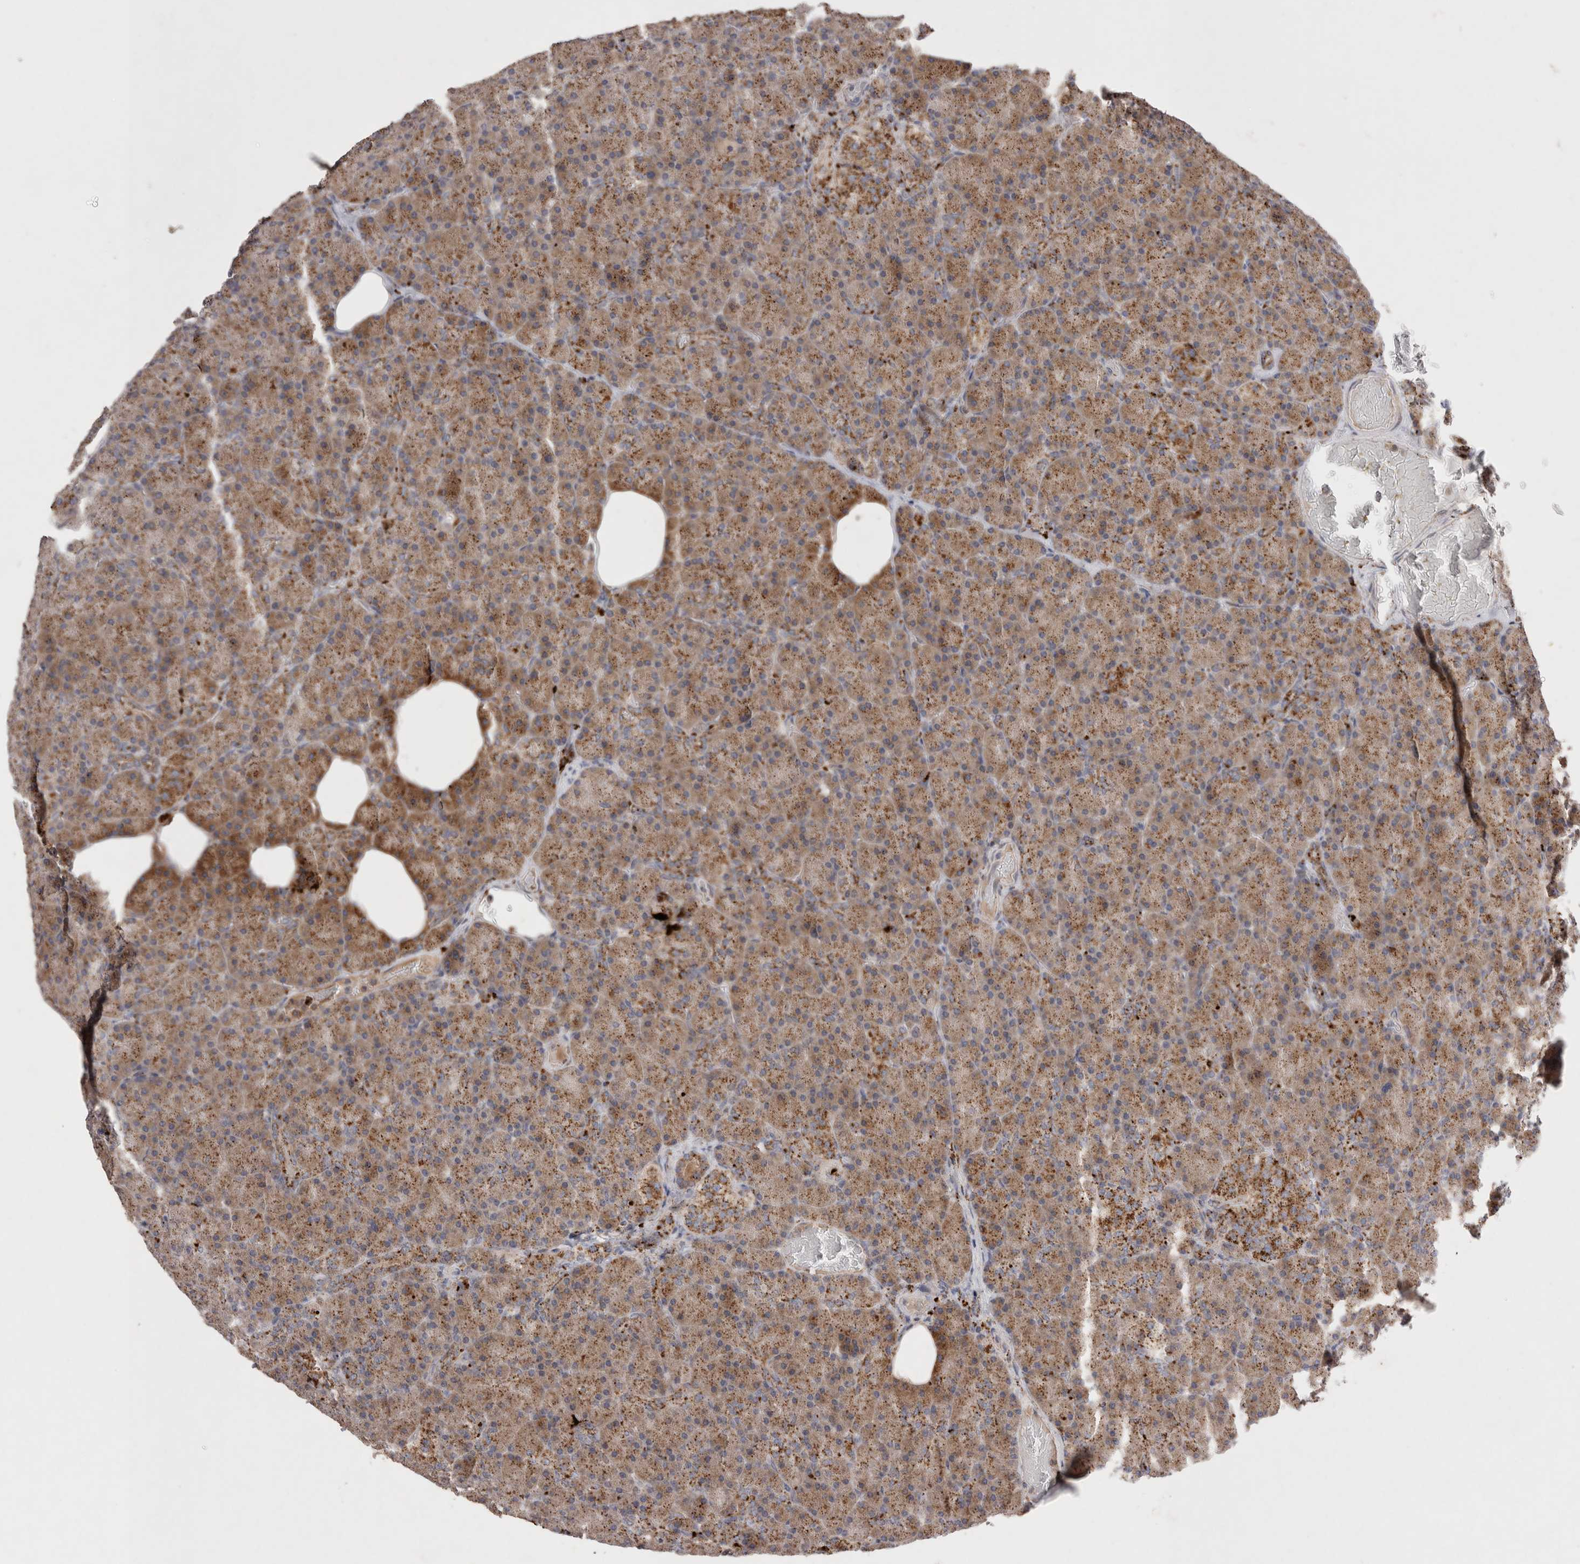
{"staining": {"intensity": "moderate", "quantity": ">75%", "location": "cytoplasmic/membranous"}, "tissue": "pancreas", "cell_type": "Exocrine glandular cells", "image_type": "normal", "snomed": [{"axis": "morphology", "description": "Normal tissue, NOS"}, {"axis": "topography", "description": "Pancreas"}], "caption": "A micrograph of pancreas stained for a protein shows moderate cytoplasmic/membranous brown staining in exocrine glandular cells.", "gene": "CTSA", "patient": {"sex": "female", "age": 43}}